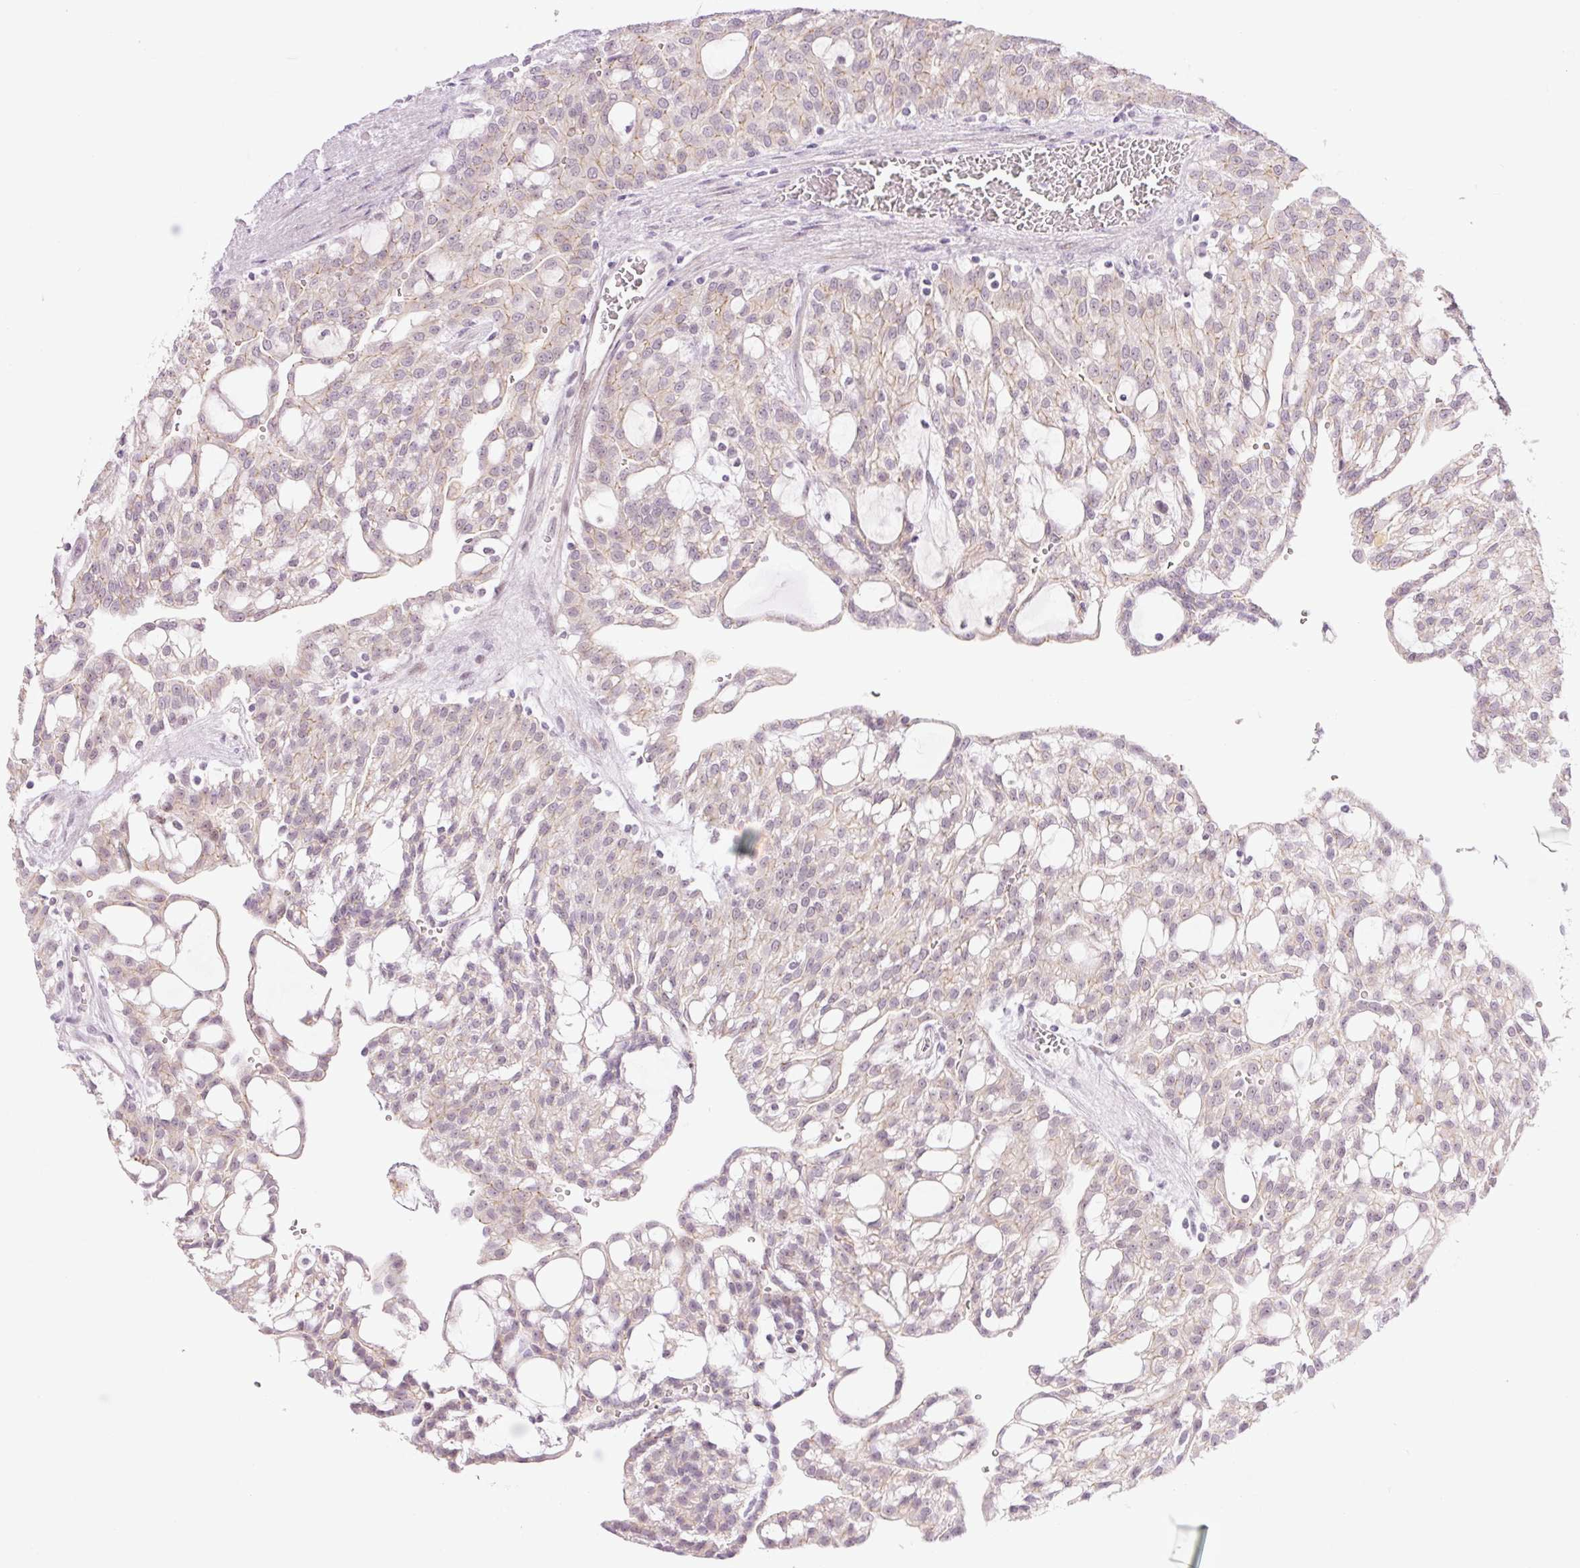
{"staining": {"intensity": "weak", "quantity": "<25%", "location": "nuclear"}, "tissue": "renal cancer", "cell_type": "Tumor cells", "image_type": "cancer", "snomed": [{"axis": "morphology", "description": "Adenocarcinoma, NOS"}, {"axis": "topography", "description": "Kidney"}], "caption": "Renal cancer (adenocarcinoma) stained for a protein using IHC demonstrates no staining tumor cells.", "gene": "ICE1", "patient": {"sex": "male", "age": 63}}